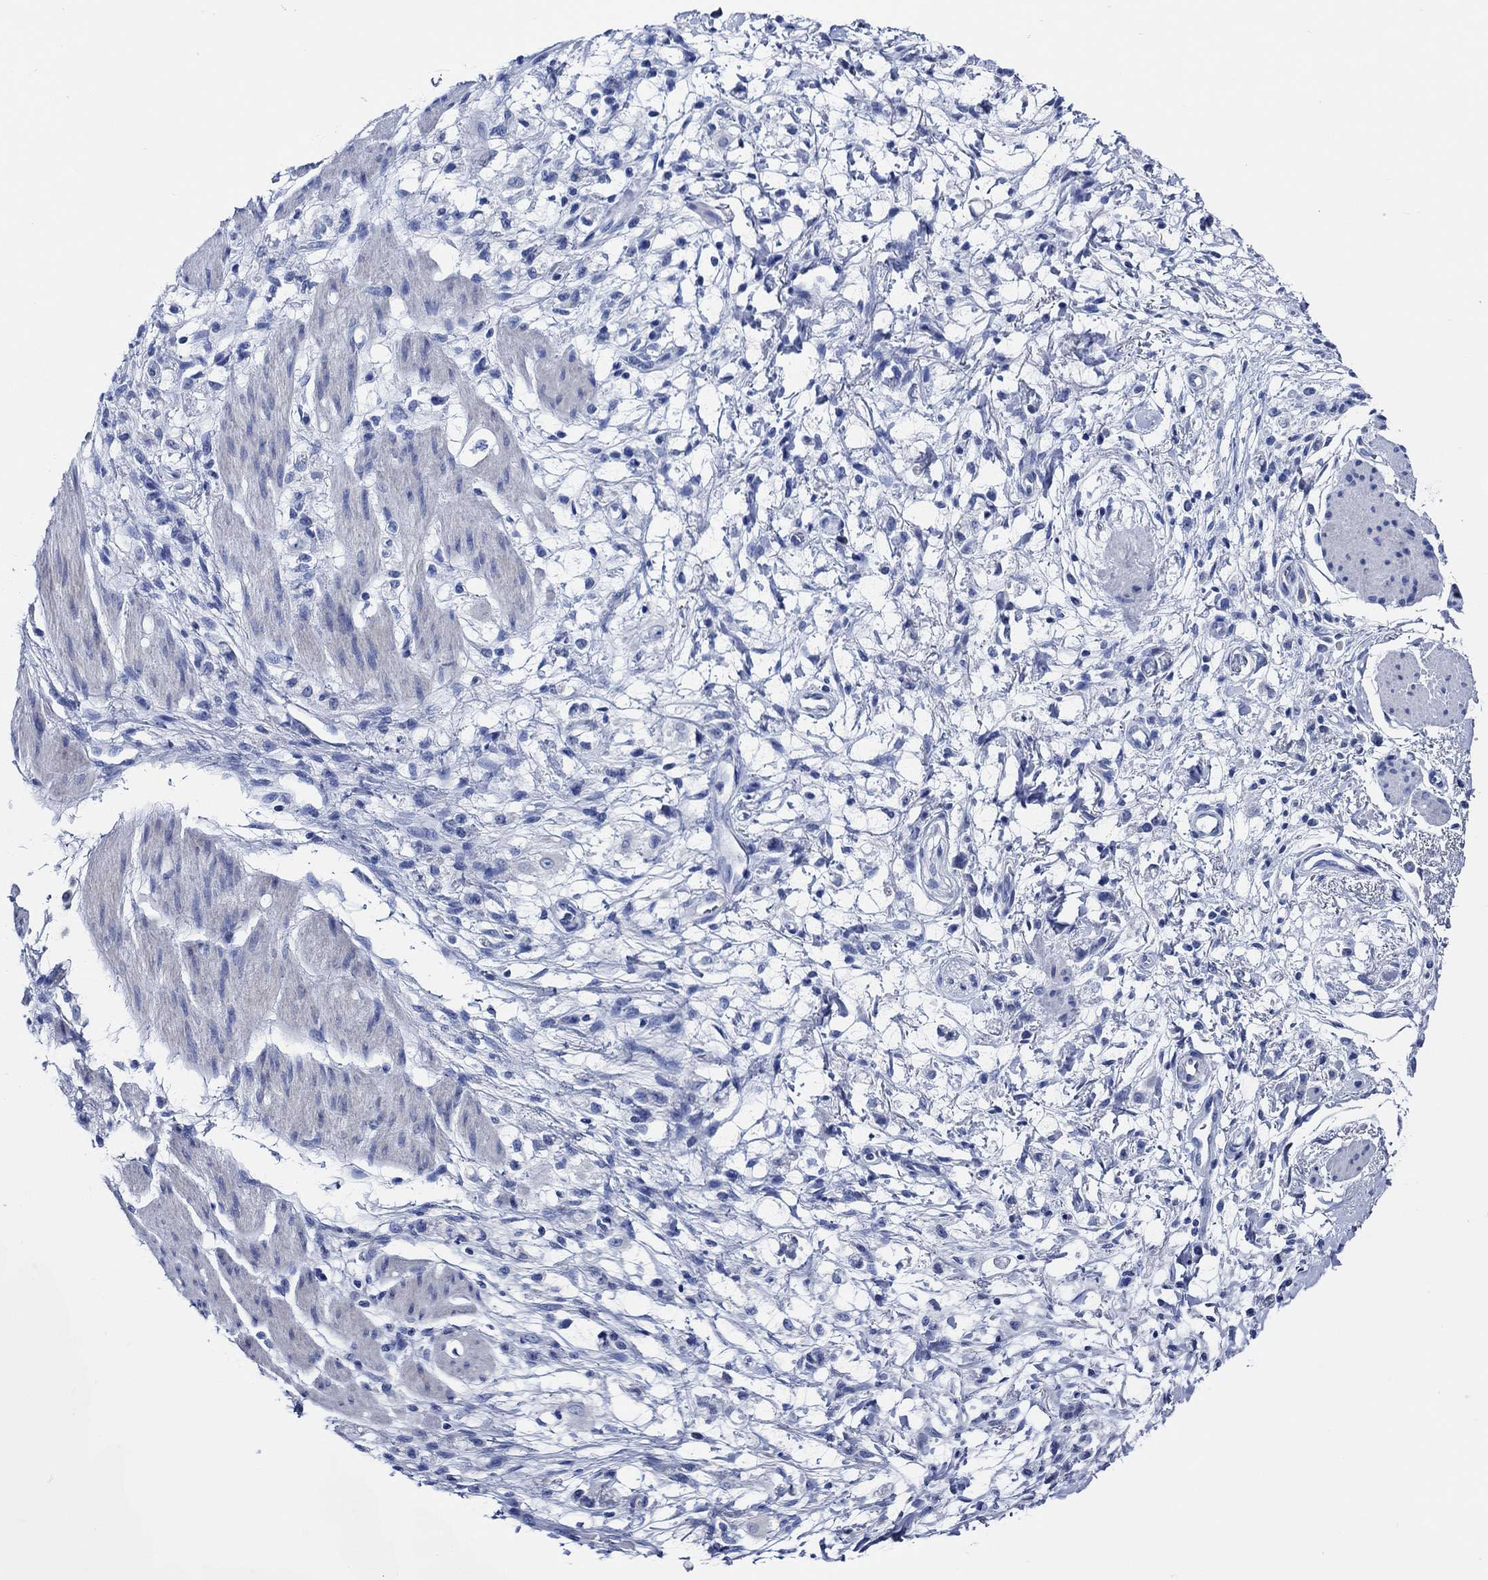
{"staining": {"intensity": "negative", "quantity": "none", "location": "none"}, "tissue": "stomach cancer", "cell_type": "Tumor cells", "image_type": "cancer", "snomed": [{"axis": "morphology", "description": "Adenocarcinoma, NOS"}, {"axis": "topography", "description": "Stomach"}], "caption": "The image exhibits no significant staining in tumor cells of adenocarcinoma (stomach). (IHC, brightfield microscopy, high magnification).", "gene": "WDR62", "patient": {"sex": "female", "age": 60}}